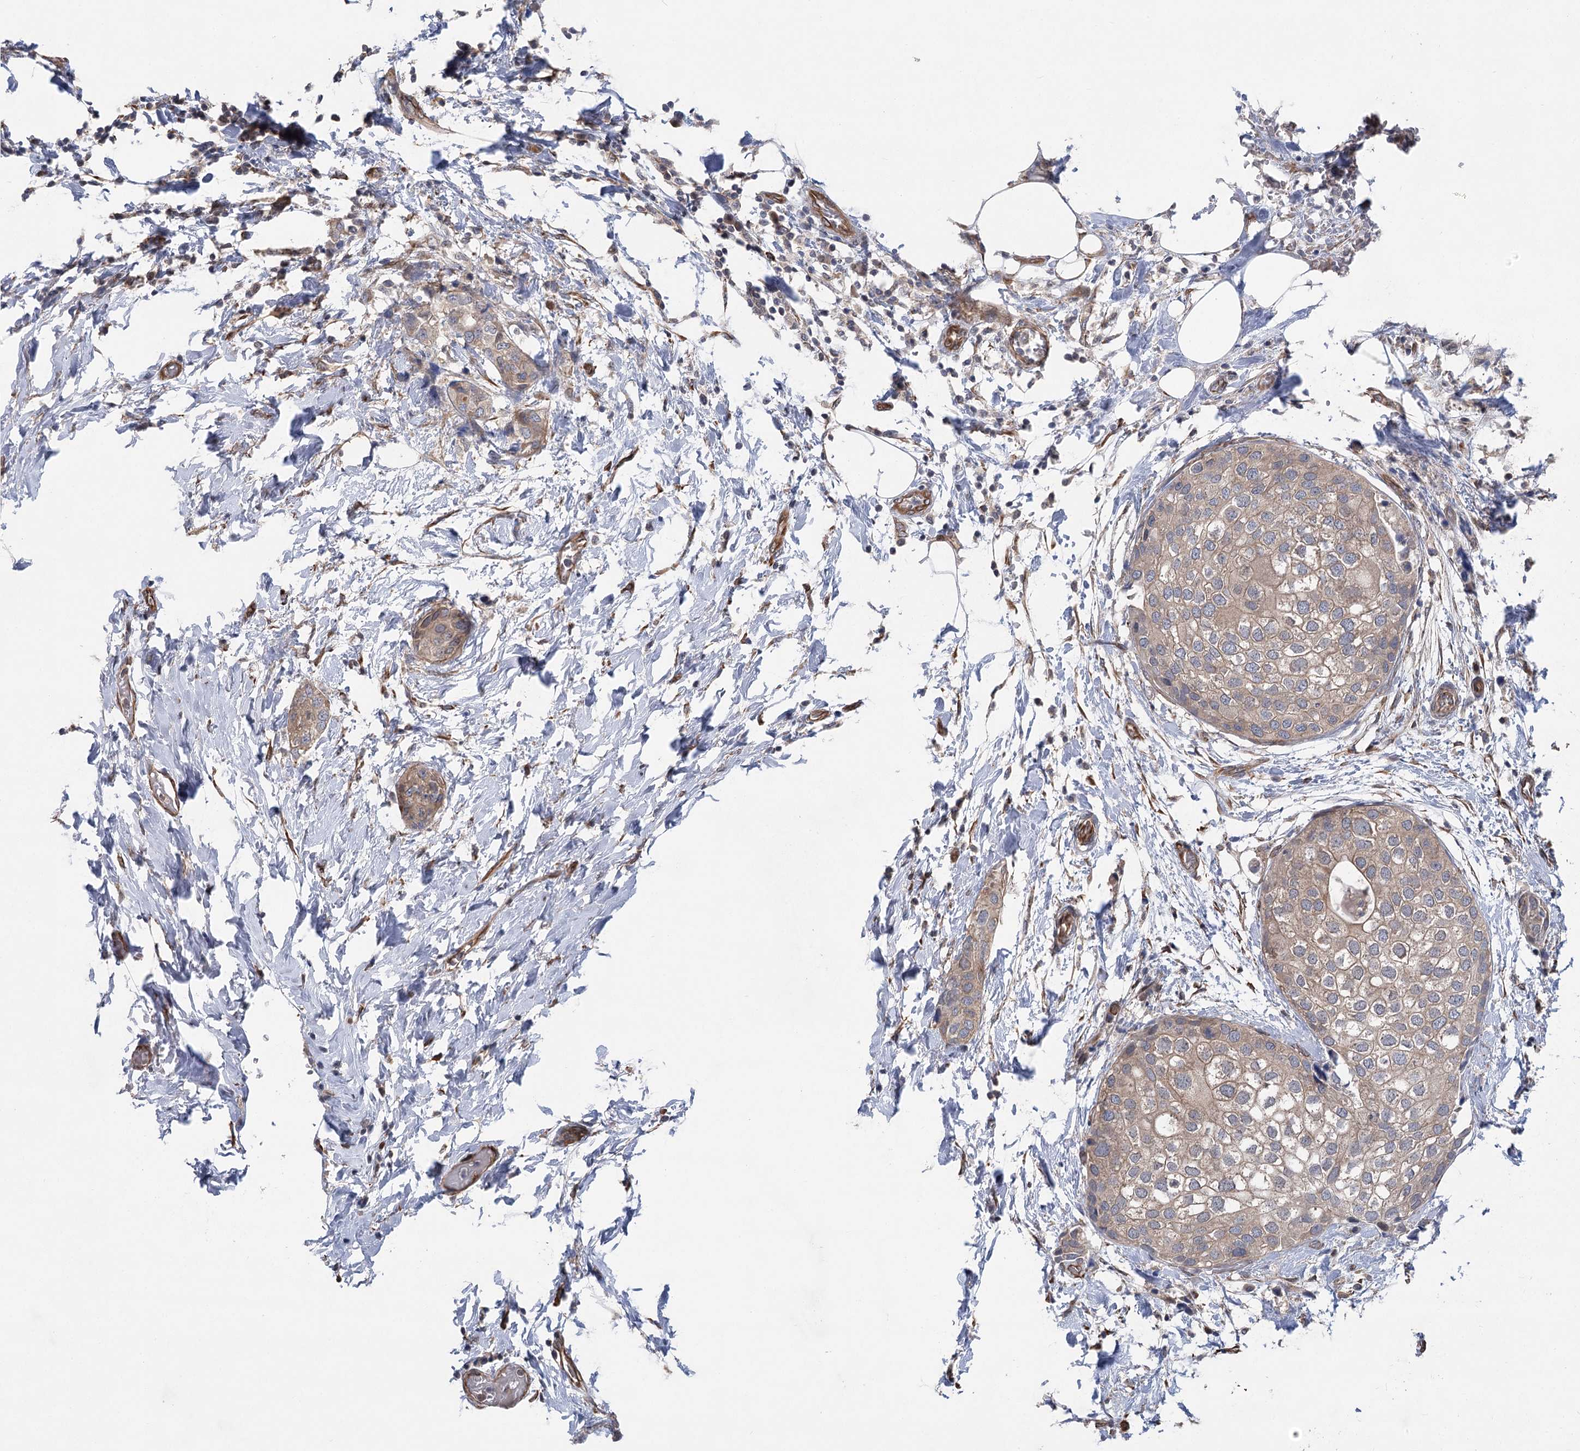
{"staining": {"intensity": "weak", "quantity": "25%-75%", "location": "cytoplasmic/membranous"}, "tissue": "urothelial cancer", "cell_type": "Tumor cells", "image_type": "cancer", "snomed": [{"axis": "morphology", "description": "Urothelial carcinoma, High grade"}, {"axis": "topography", "description": "Urinary bladder"}], "caption": "High-power microscopy captured an immunohistochemistry (IHC) image of urothelial cancer, revealing weak cytoplasmic/membranous staining in about 25%-75% of tumor cells.", "gene": "RWDD4", "patient": {"sex": "male", "age": 64}}